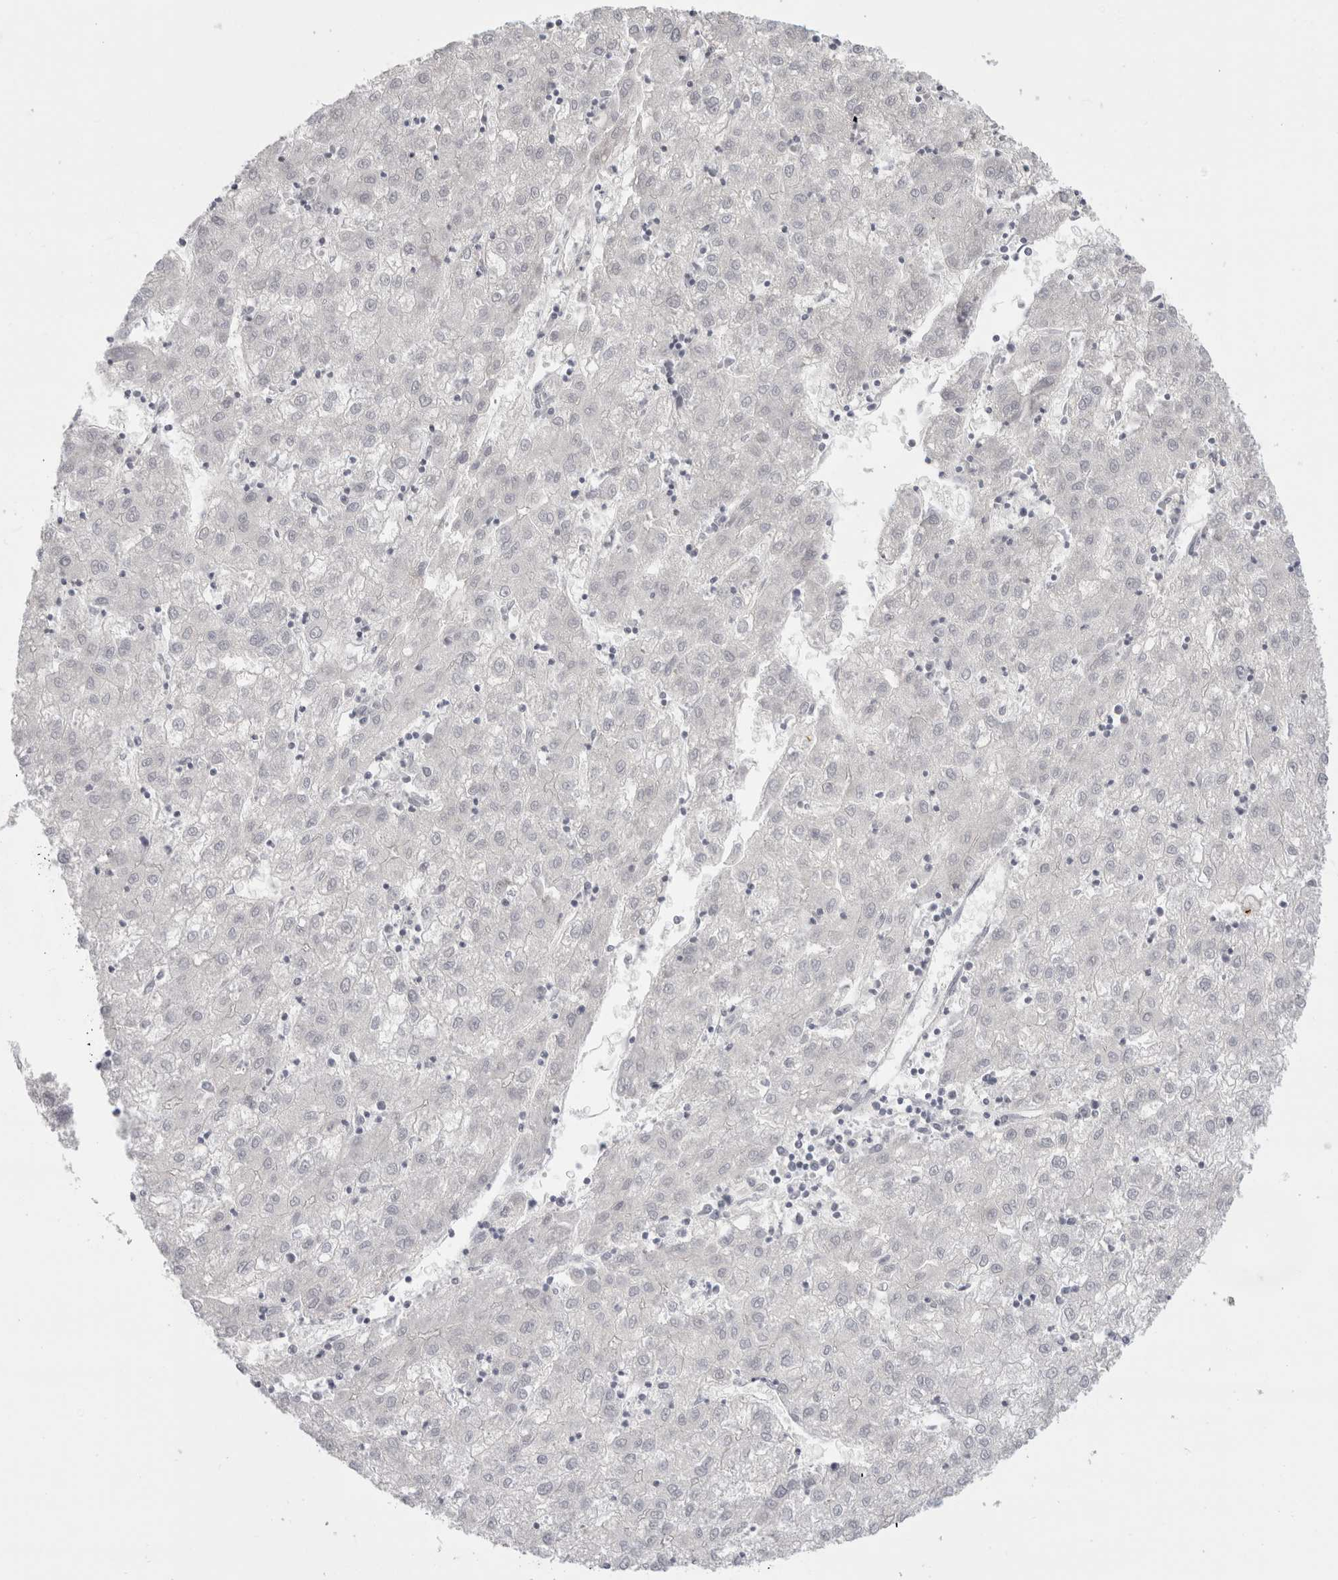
{"staining": {"intensity": "negative", "quantity": "none", "location": "none"}, "tissue": "liver cancer", "cell_type": "Tumor cells", "image_type": "cancer", "snomed": [{"axis": "morphology", "description": "Carcinoma, Hepatocellular, NOS"}, {"axis": "topography", "description": "Liver"}], "caption": "Immunohistochemical staining of human liver hepatocellular carcinoma exhibits no significant positivity in tumor cells.", "gene": "SMARCC1", "patient": {"sex": "male", "age": 72}}